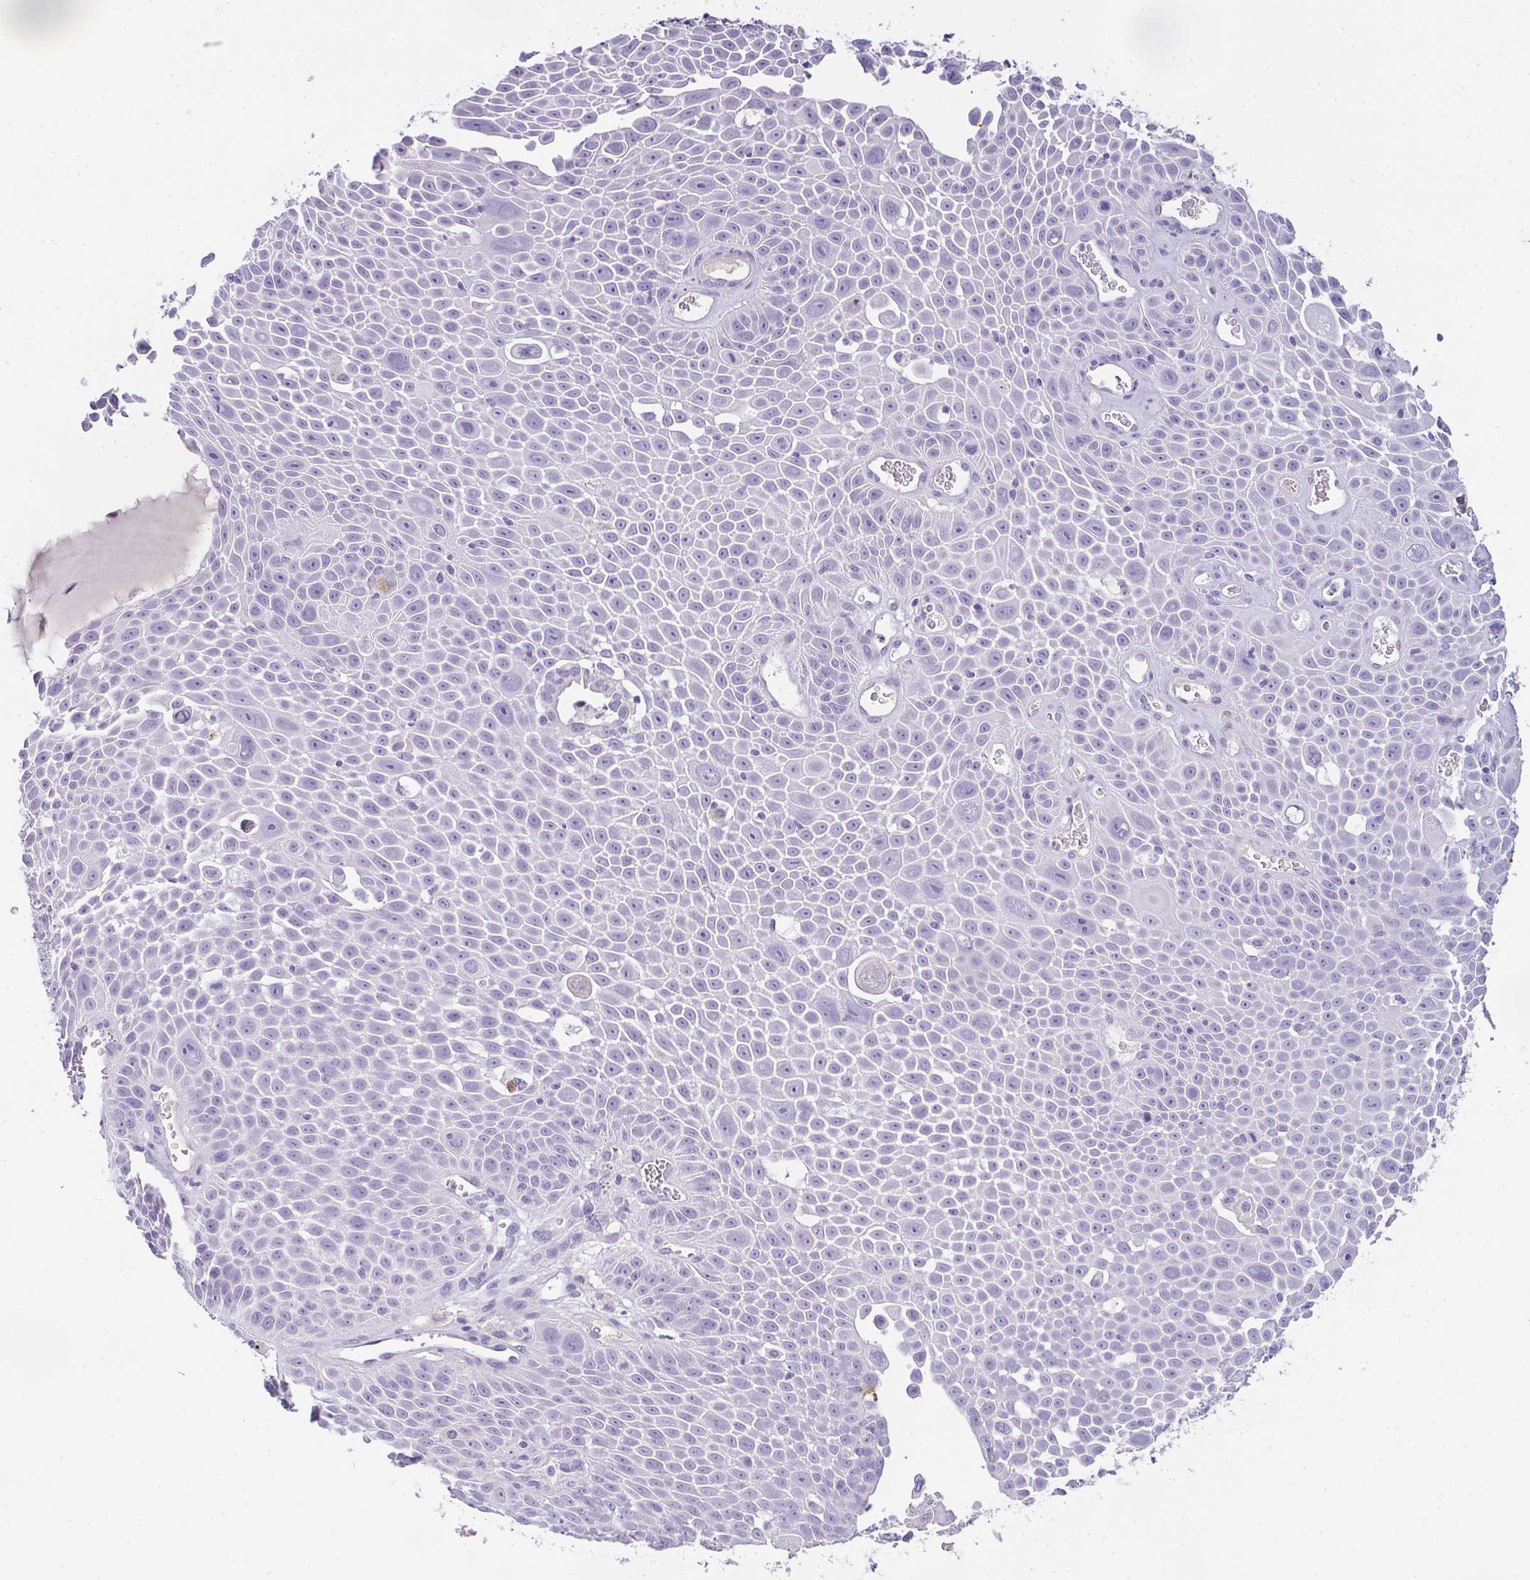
{"staining": {"intensity": "negative", "quantity": "none", "location": "none"}, "tissue": "lung cancer", "cell_type": "Tumor cells", "image_type": "cancer", "snomed": [{"axis": "morphology", "description": "Squamous cell carcinoma, NOS"}, {"axis": "morphology", "description": "Squamous cell carcinoma, metastatic, NOS"}, {"axis": "topography", "description": "Lymph node"}, {"axis": "topography", "description": "Lung"}], "caption": "High magnification brightfield microscopy of lung cancer (squamous cell carcinoma) stained with DAB (brown) and counterstained with hematoxylin (blue): tumor cells show no significant positivity. (Stains: DAB immunohistochemistry with hematoxylin counter stain, Microscopy: brightfield microscopy at high magnification).", "gene": "COX7B", "patient": {"sex": "female", "age": 62}}